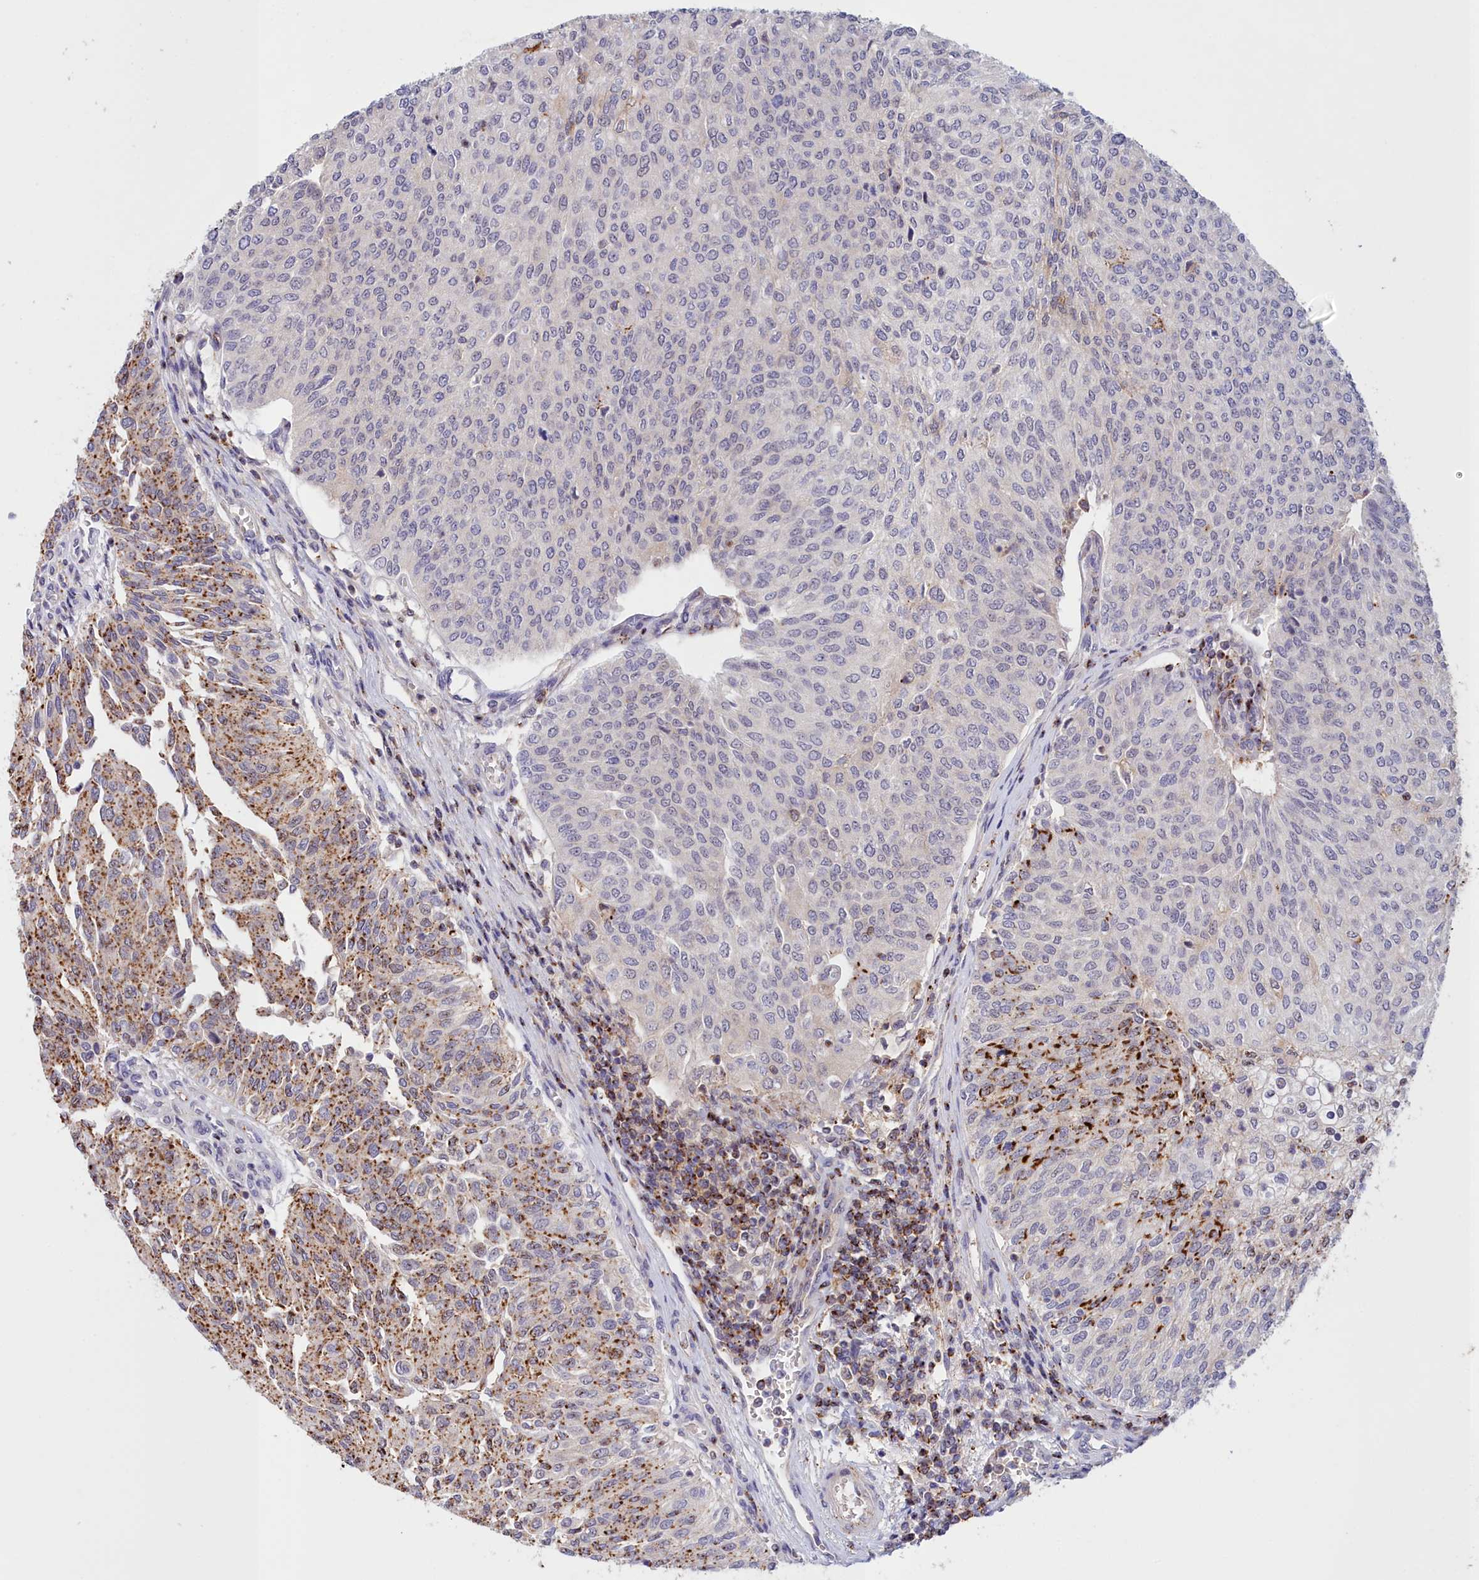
{"staining": {"intensity": "moderate", "quantity": "<25%", "location": "cytoplasmic/membranous"}, "tissue": "urothelial cancer", "cell_type": "Tumor cells", "image_type": "cancer", "snomed": [{"axis": "morphology", "description": "Urothelial carcinoma, High grade"}, {"axis": "topography", "description": "Urinary bladder"}], "caption": "Immunohistochemical staining of high-grade urothelial carcinoma reveals low levels of moderate cytoplasmic/membranous protein positivity in approximately <25% of tumor cells. The staining is performed using DAB brown chromogen to label protein expression. The nuclei are counter-stained blue using hematoxylin.", "gene": "NEURL4", "patient": {"sex": "female", "age": 79}}